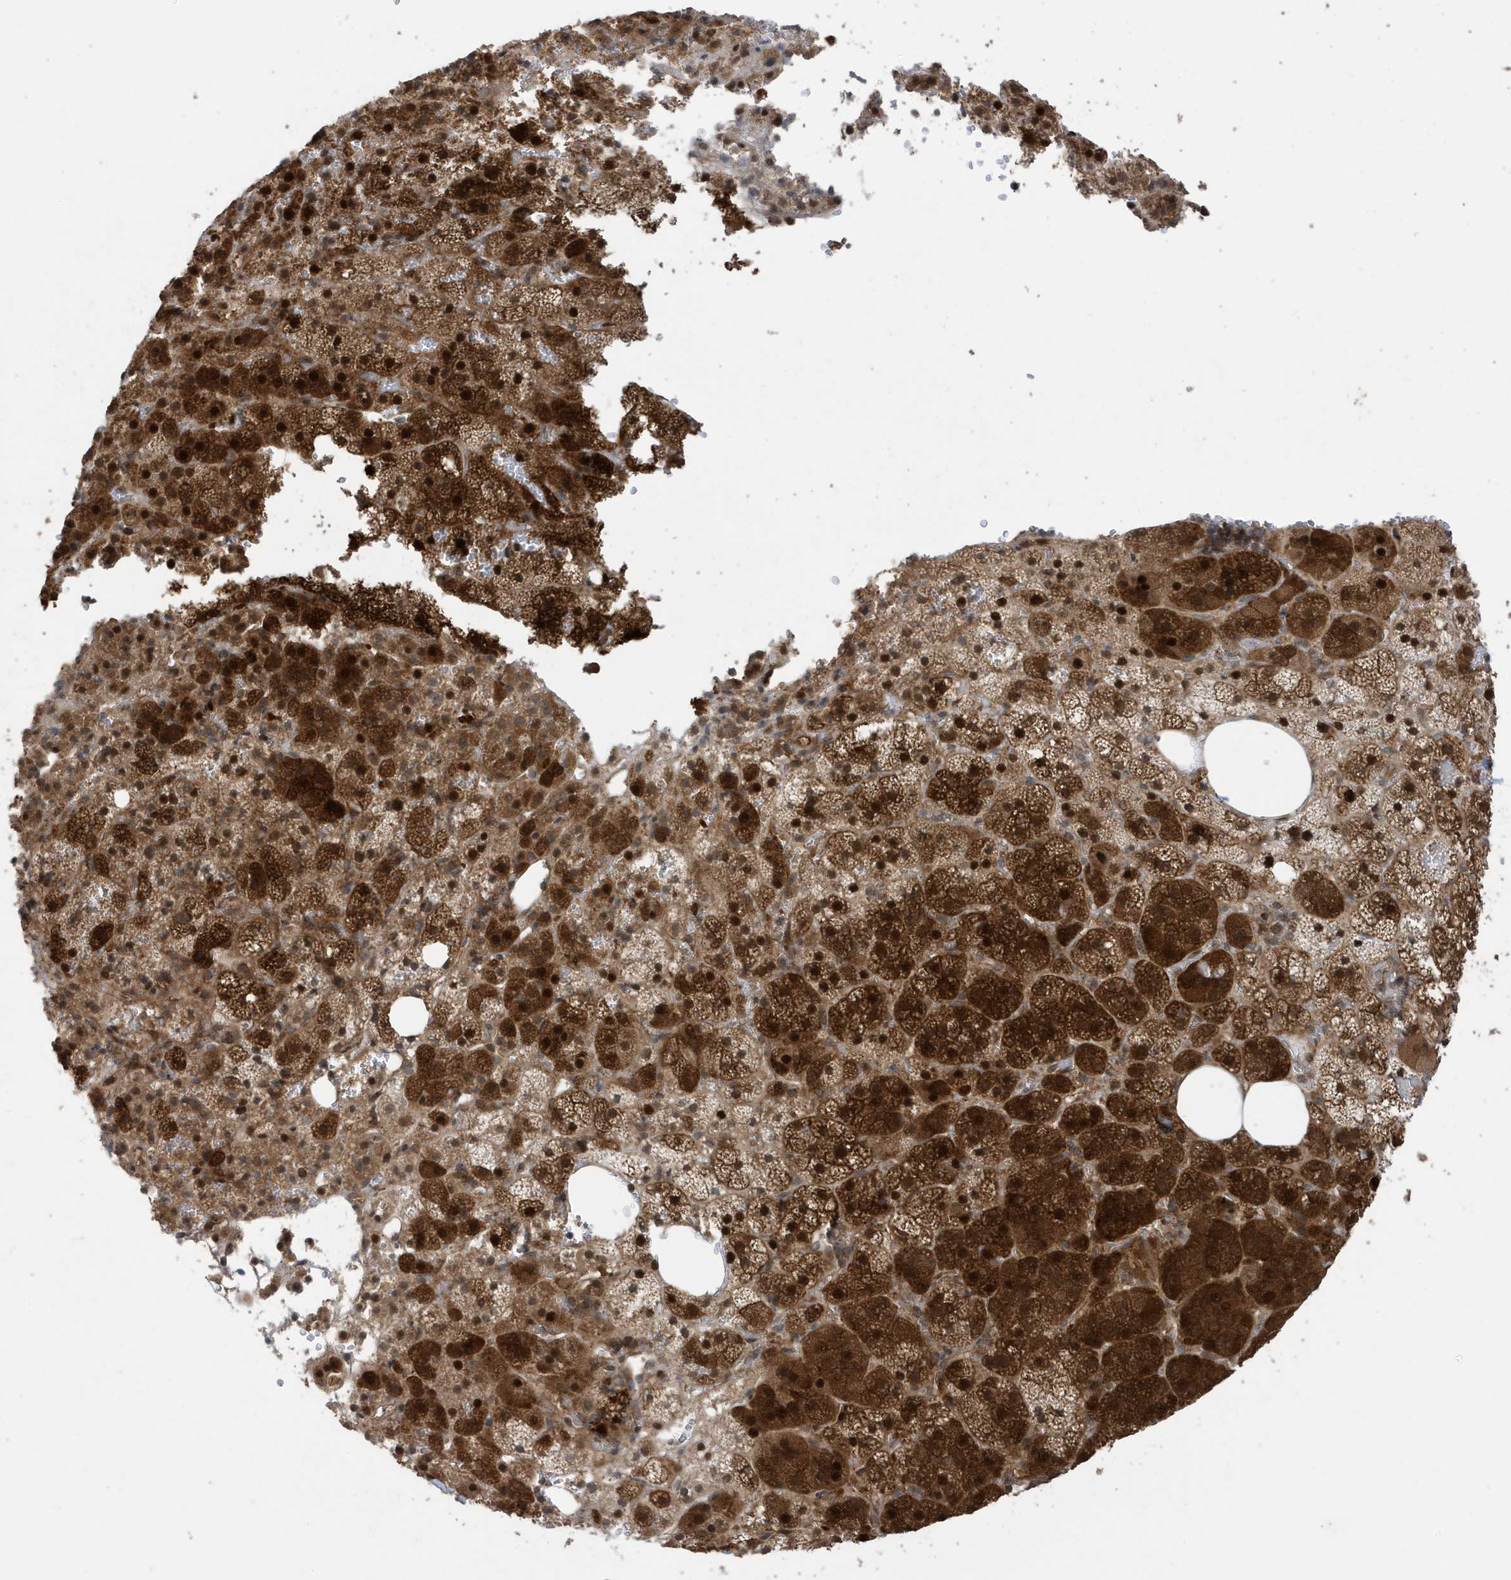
{"staining": {"intensity": "strong", "quantity": ">75%", "location": "cytoplasmic/membranous,nuclear"}, "tissue": "adrenal gland", "cell_type": "Glandular cells", "image_type": "normal", "snomed": [{"axis": "morphology", "description": "Normal tissue, NOS"}, {"axis": "topography", "description": "Adrenal gland"}], "caption": "DAB (3,3'-diaminobenzidine) immunohistochemical staining of normal human adrenal gland displays strong cytoplasmic/membranous,nuclear protein staining in approximately >75% of glandular cells. (Stains: DAB in brown, nuclei in blue, Microscopy: brightfield microscopy at high magnification).", "gene": "UBQLN1", "patient": {"sex": "female", "age": 59}}